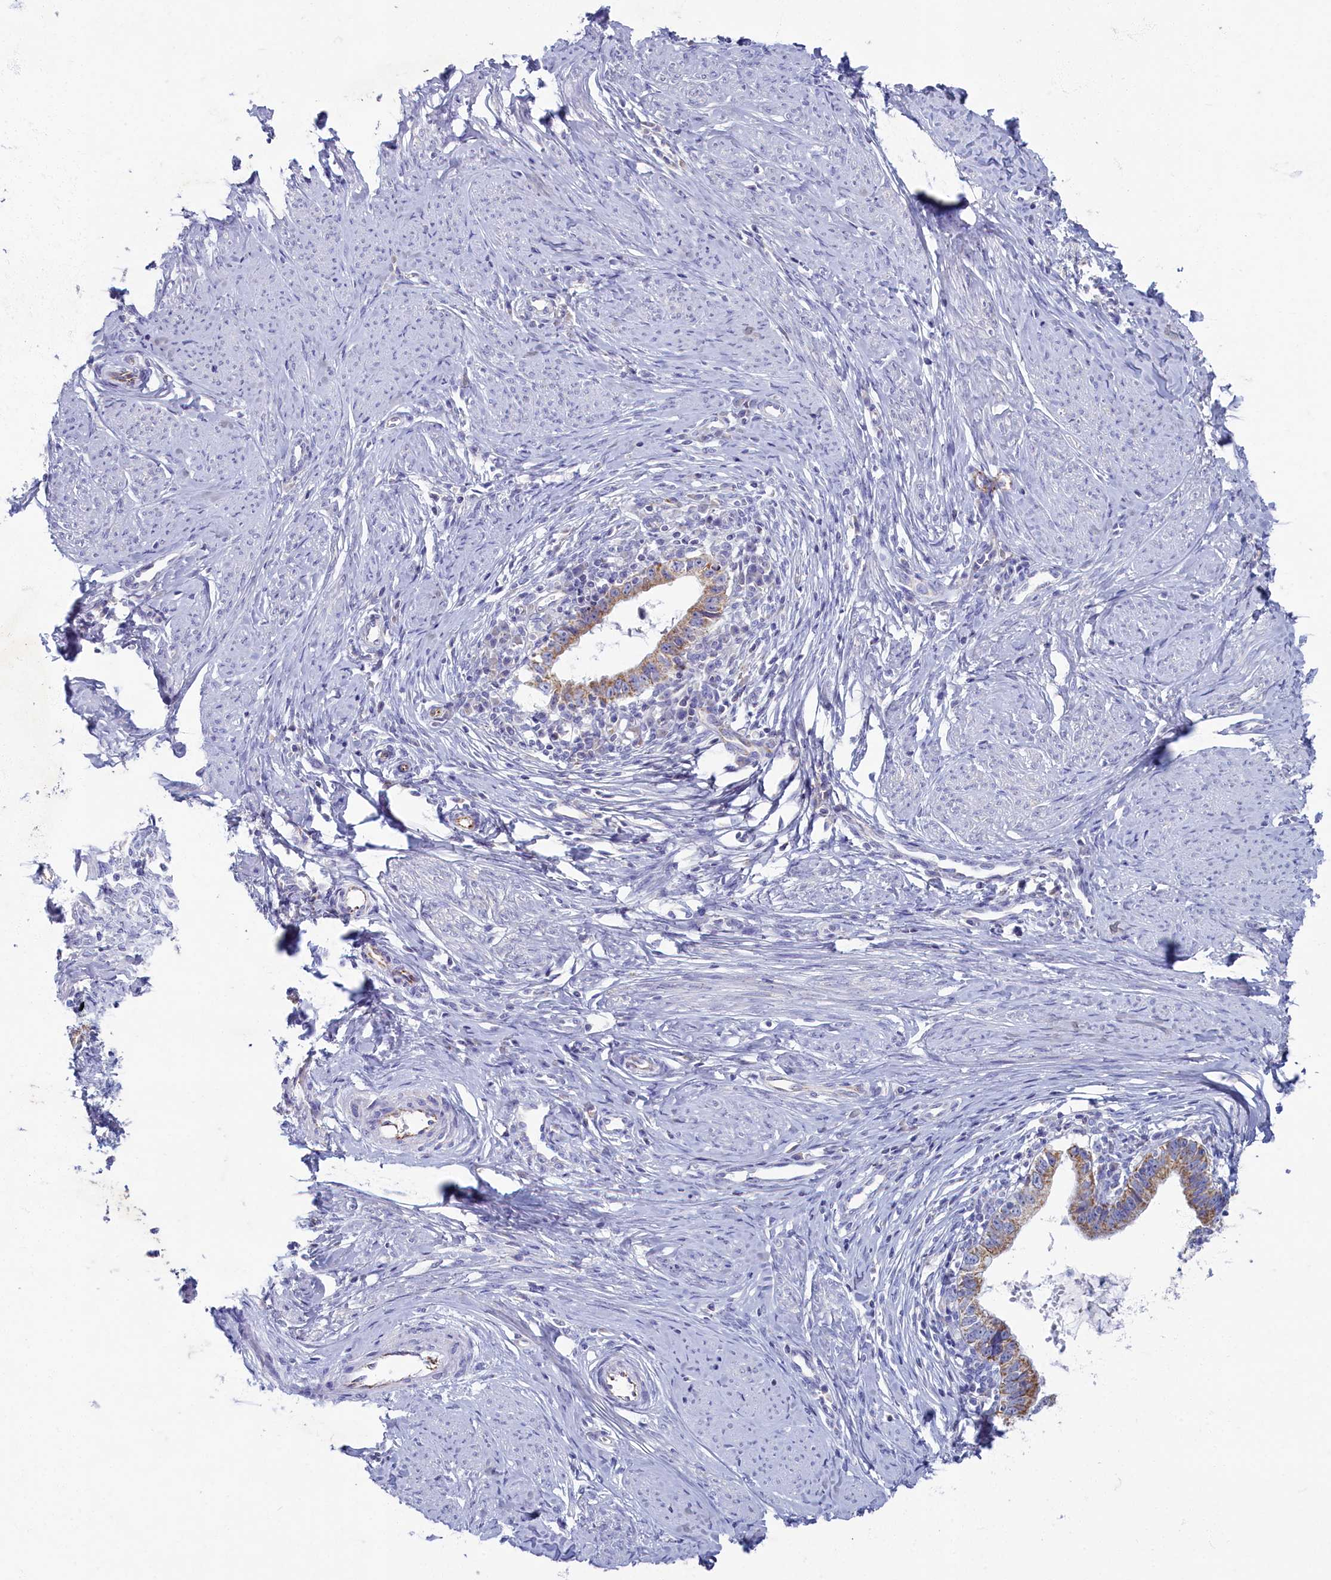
{"staining": {"intensity": "moderate", "quantity": ">75%", "location": "cytoplasmic/membranous"}, "tissue": "cervical cancer", "cell_type": "Tumor cells", "image_type": "cancer", "snomed": [{"axis": "morphology", "description": "Adenocarcinoma, NOS"}, {"axis": "topography", "description": "Cervix"}], "caption": "A medium amount of moderate cytoplasmic/membranous staining is appreciated in about >75% of tumor cells in adenocarcinoma (cervical) tissue.", "gene": "OCIAD2", "patient": {"sex": "female", "age": 36}}